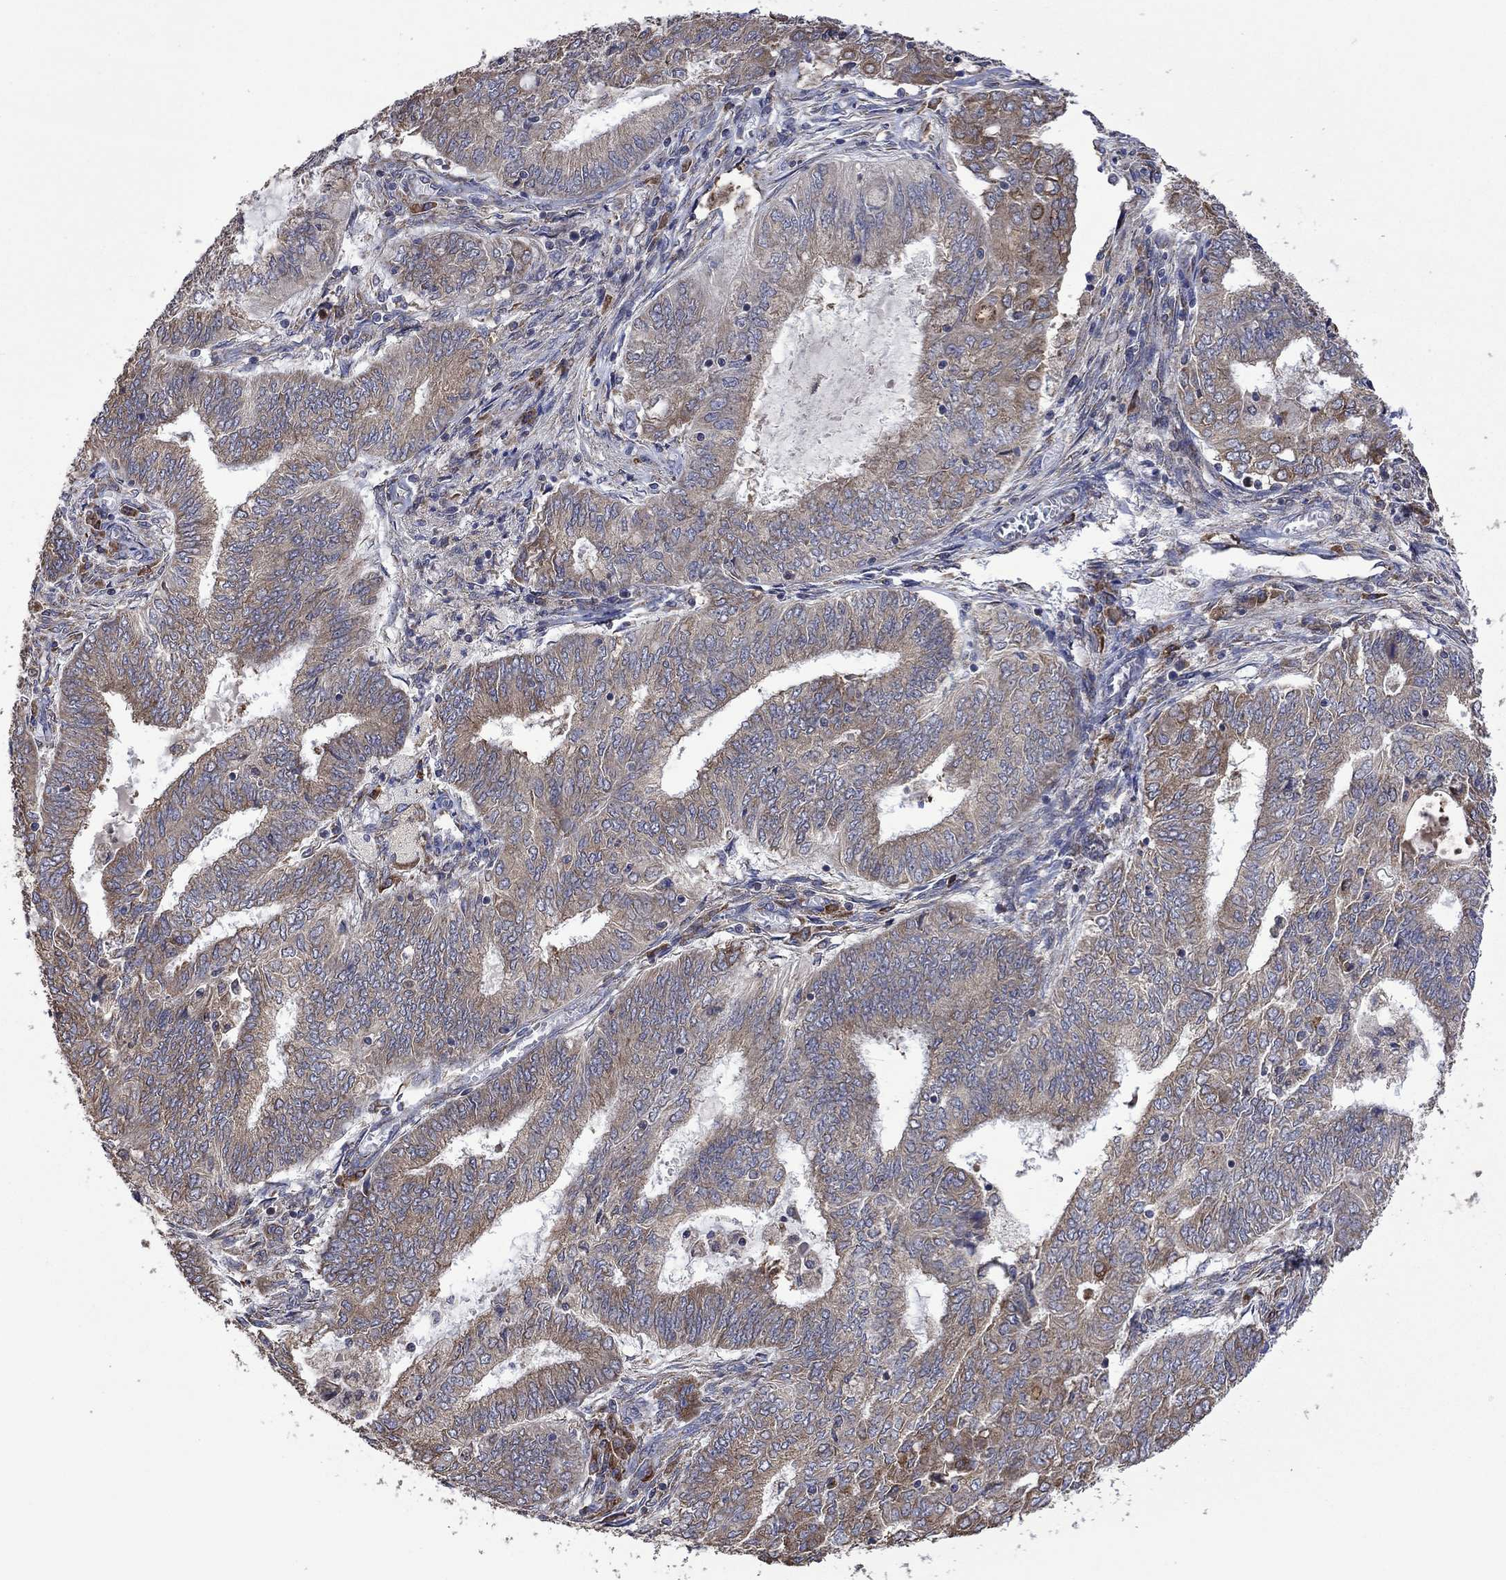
{"staining": {"intensity": "moderate", "quantity": "25%-75%", "location": "cytoplasmic/membranous"}, "tissue": "endometrial cancer", "cell_type": "Tumor cells", "image_type": "cancer", "snomed": [{"axis": "morphology", "description": "Adenocarcinoma, NOS"}, {"axis": "topography", "description": "Endometrium"}], "caption": "IHC micrograph of endometrial cancer stained for a protein (brown), which exhibits medium levels of moderate cytoplasmic/membranous positivity in approximately 25%-75% of tumor cells.", "gene": "FURIN", "patient": {"sex": "female", "age": 62}}